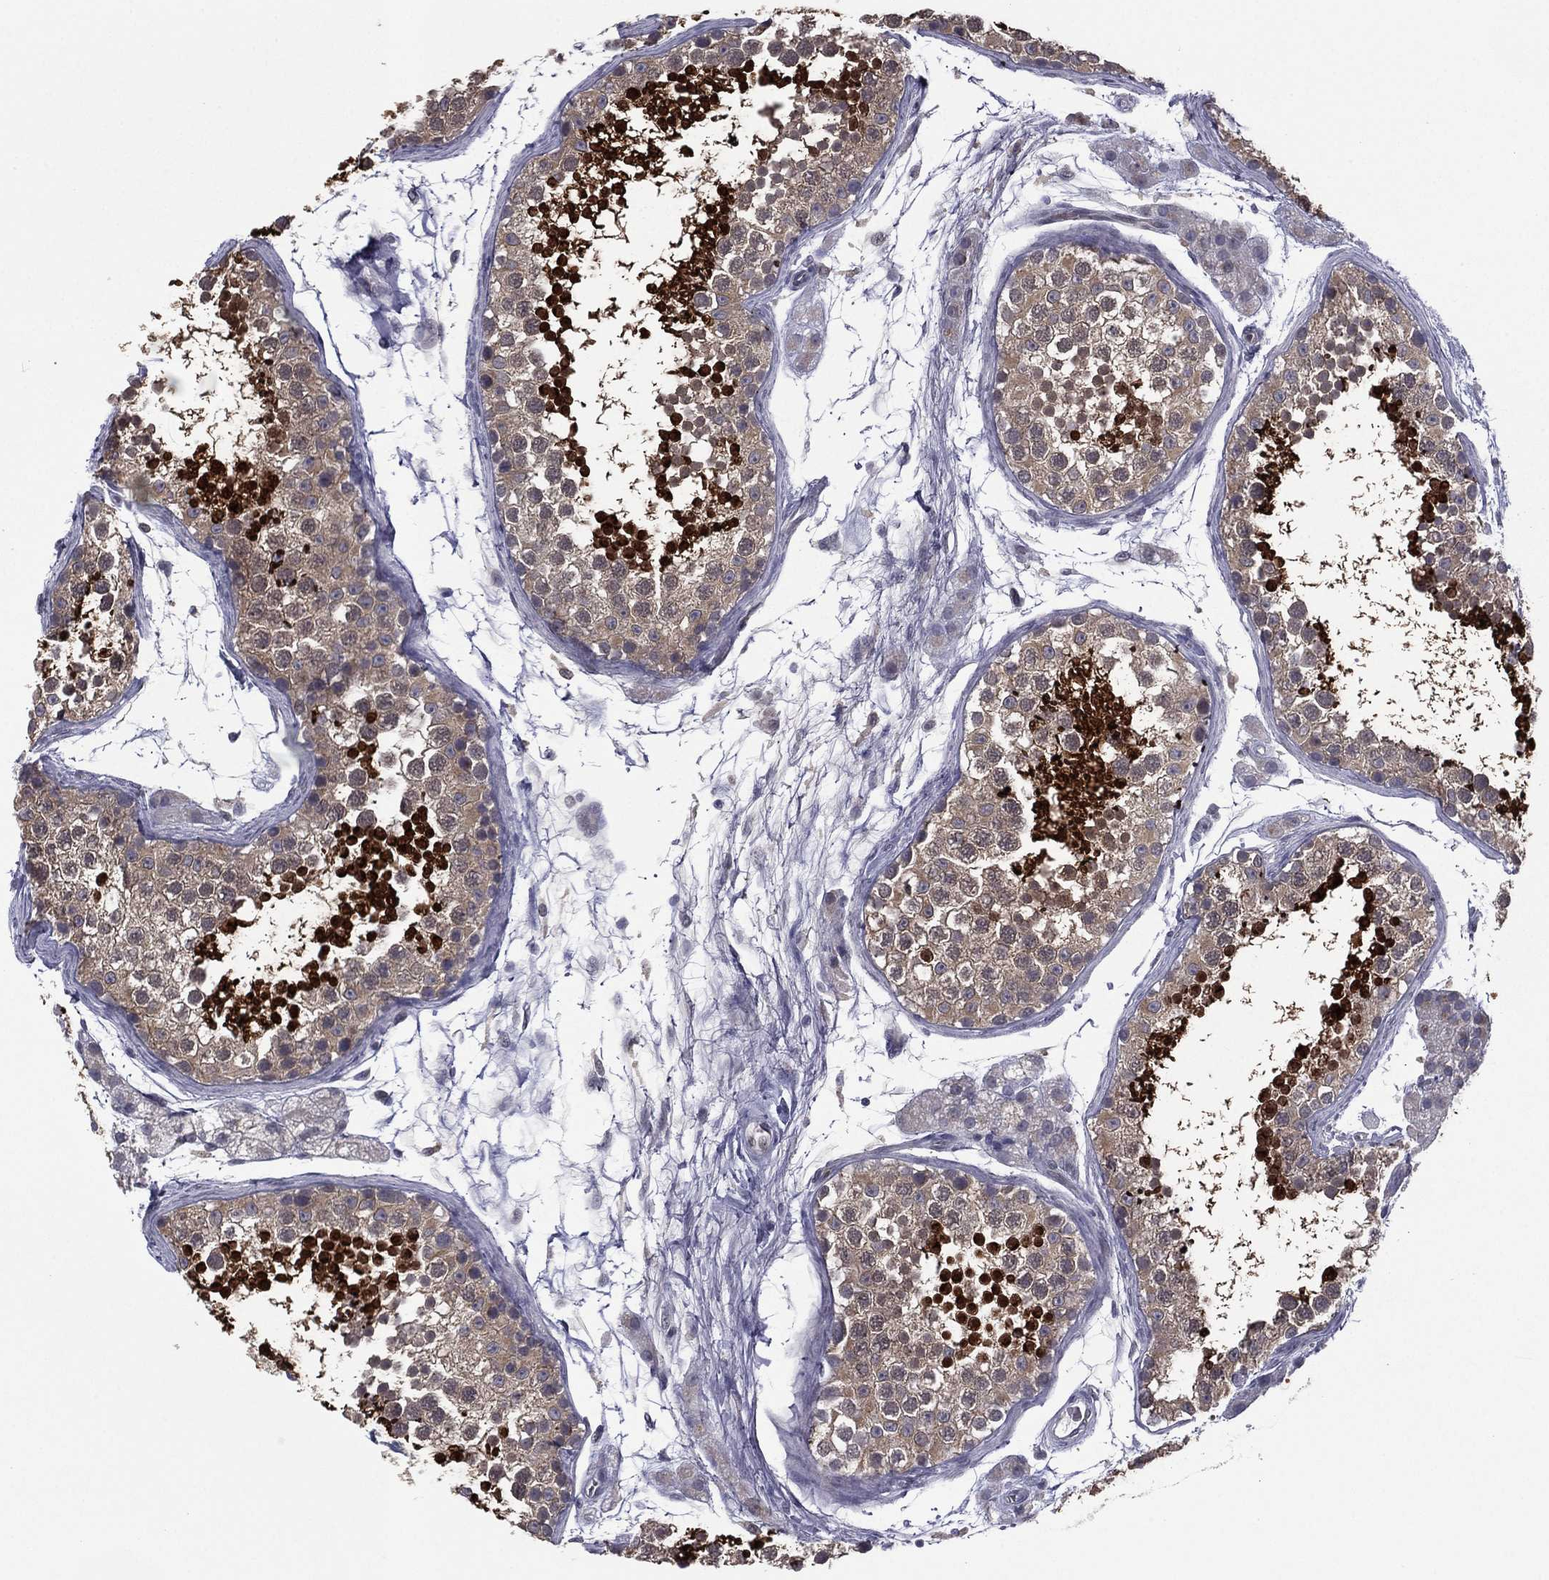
{"staining": {"intensity": "strong", "quantity": "25%-75%", "location": "cytoplasmic/membranous,nuclear"}, "tissue": "testis", "cell_type": "Cells in seminiferous ducts", "image_type": "normal", "snomed": [{"axis": "morphology", "description": "Normal tissue, NOS"}, {"axis": "topography", "description": "Testis"}], "caption": "The photomicrograph displays a brown stain indicating the presence of a protein in the cytoplasmic/membranous,nuclear of cells in seminiferous ducts in testis. The staining was performed using DAB, with brown indicating positive protein expression. Nuclei are stained blue with hematoxylin.", "gene": "ACTRT2", "patient": {"sex": "male", "age": 41}}